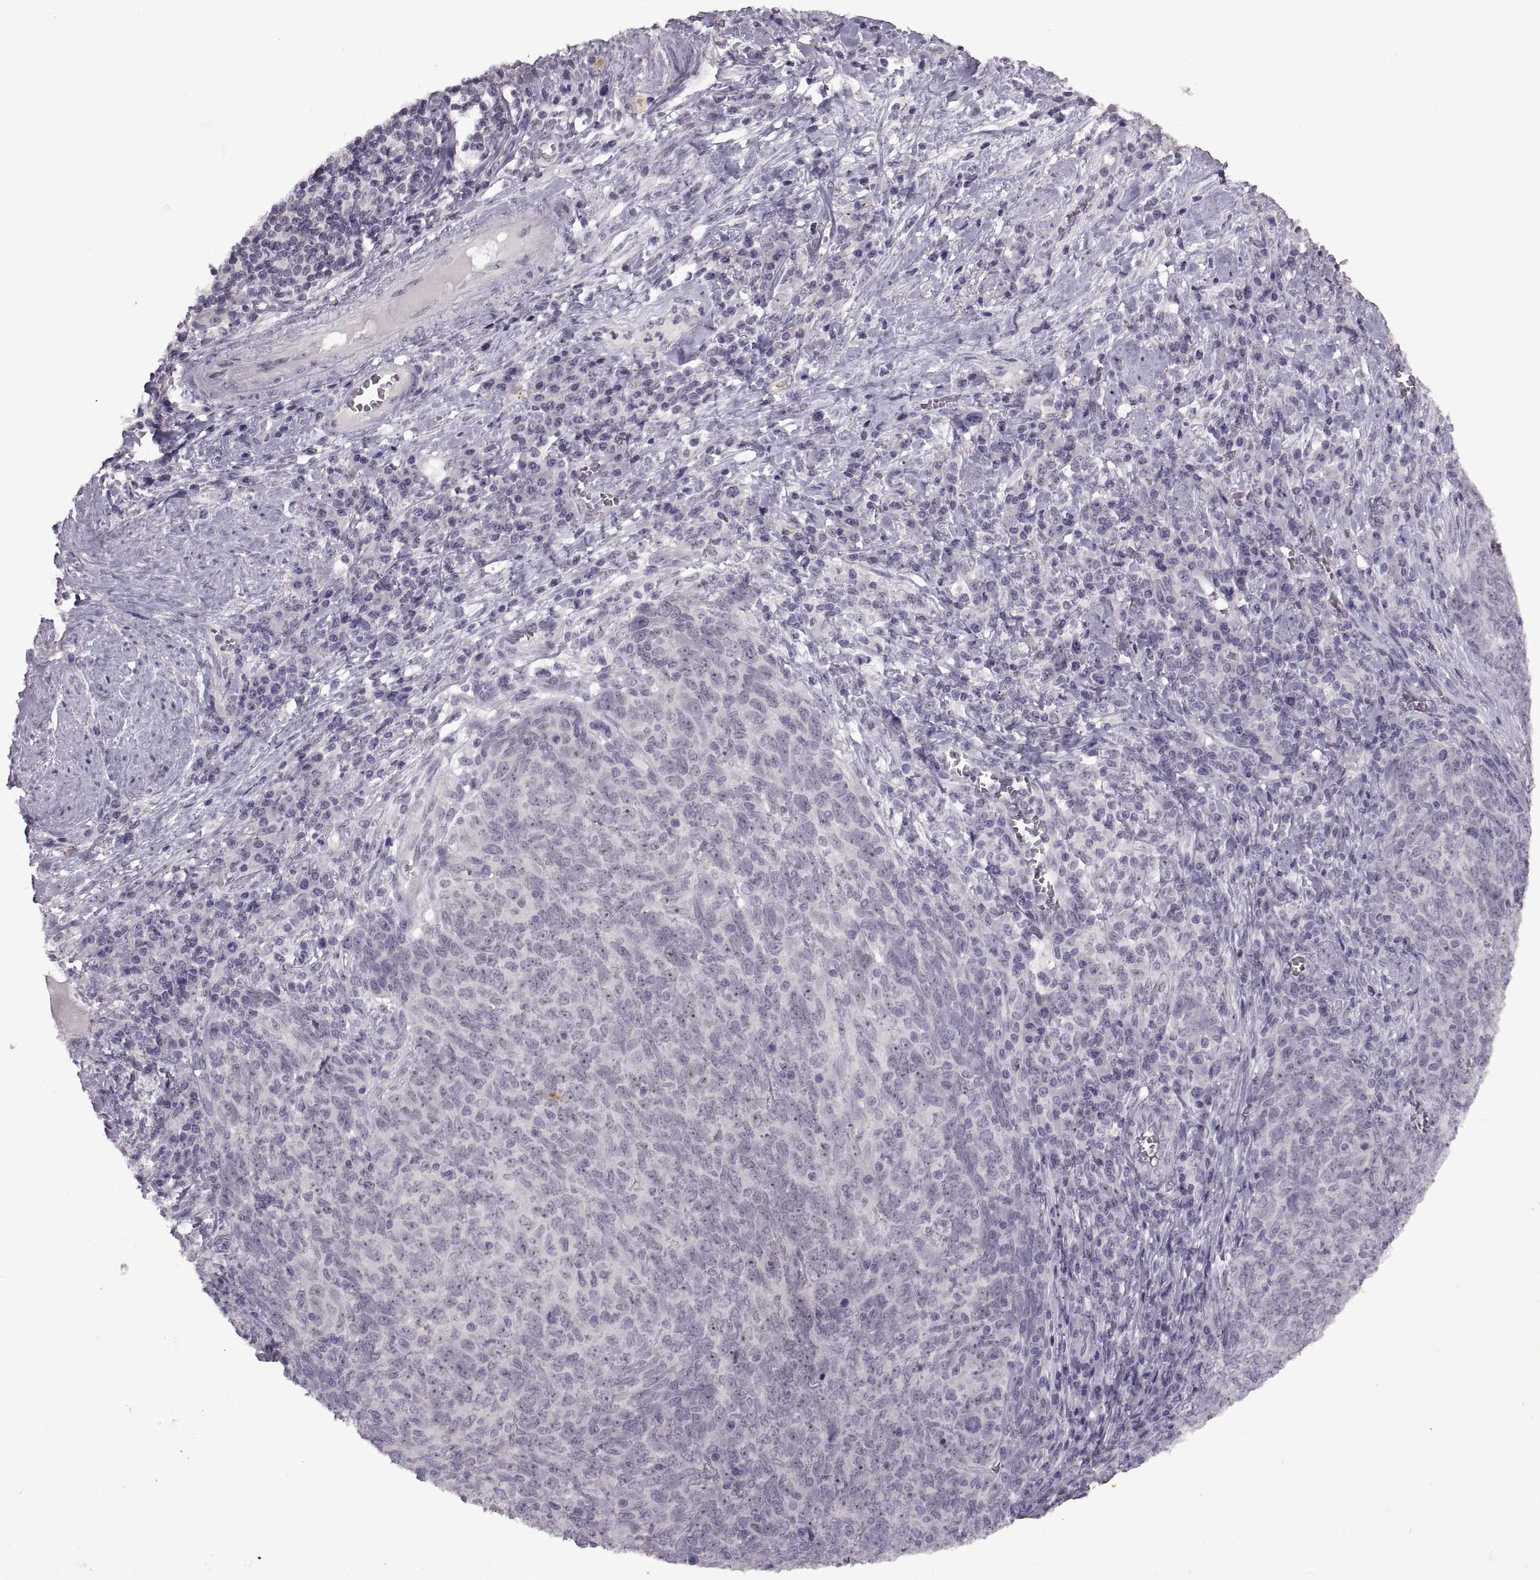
{"staining": {"intensity": "strong", "quantity": "25%-75%", "location": "nuclear"}, "tissue": "skin cancer", "cell_type": "Tumor cells", "image_type": "cancer", "snomed": [{"axis": "morphology", "description": "Squamous cell carcinoma, NOS"}, {"axis": "topography", "description": "Skin"}, {"axis": "topography", "description": "Anal"}], "caption": "Brown immunohistochemical staining in skin cancer displays strong nuclear staining in approximately 25%-75% of tumor cells.", "gene": "SINHCAF", "patient": {"sex": "female", "age": 51}}